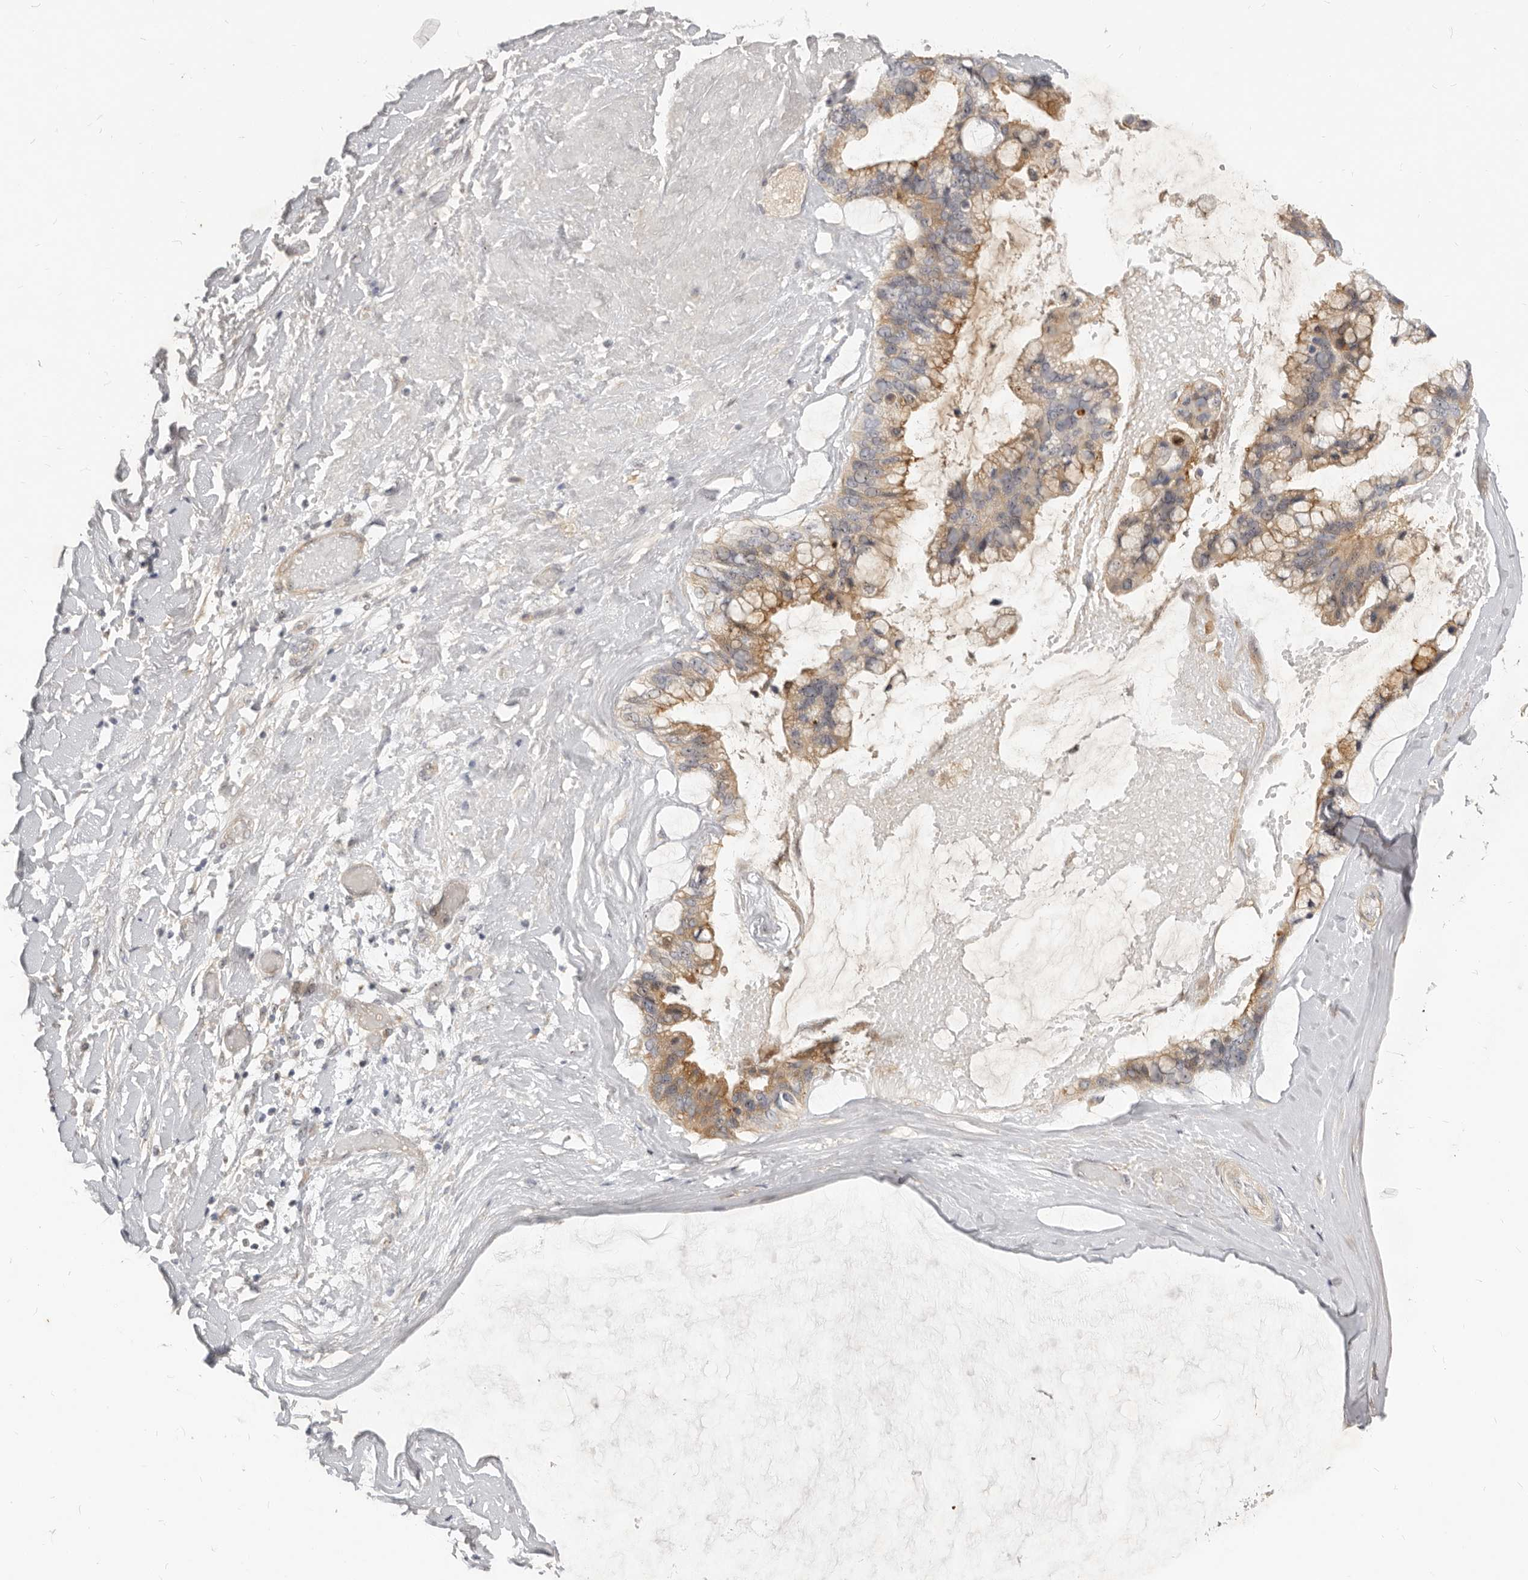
{"staining": {"intensity": "moderate", "quantity": "25%-75%", "location": "cytoplasmic/membranous"}, "tissue": "ovarian cancer", "cell_type": "Tumor cells", "image_type": "cancer", "snomed": [{"axis": "morphology", "description": "Cystadenocarcinoma, mucinous, NOS"}, {"axis": "topography", "description": "Ovary"}], "caption": "Human ovarian cancer stained with a brown dye reveals moderate cytoplasmic/membranous positive expression in about 25%-75% of tumor cells.", "gene": "MICALL2", "patient": {"sex": "female", "age": 39}}